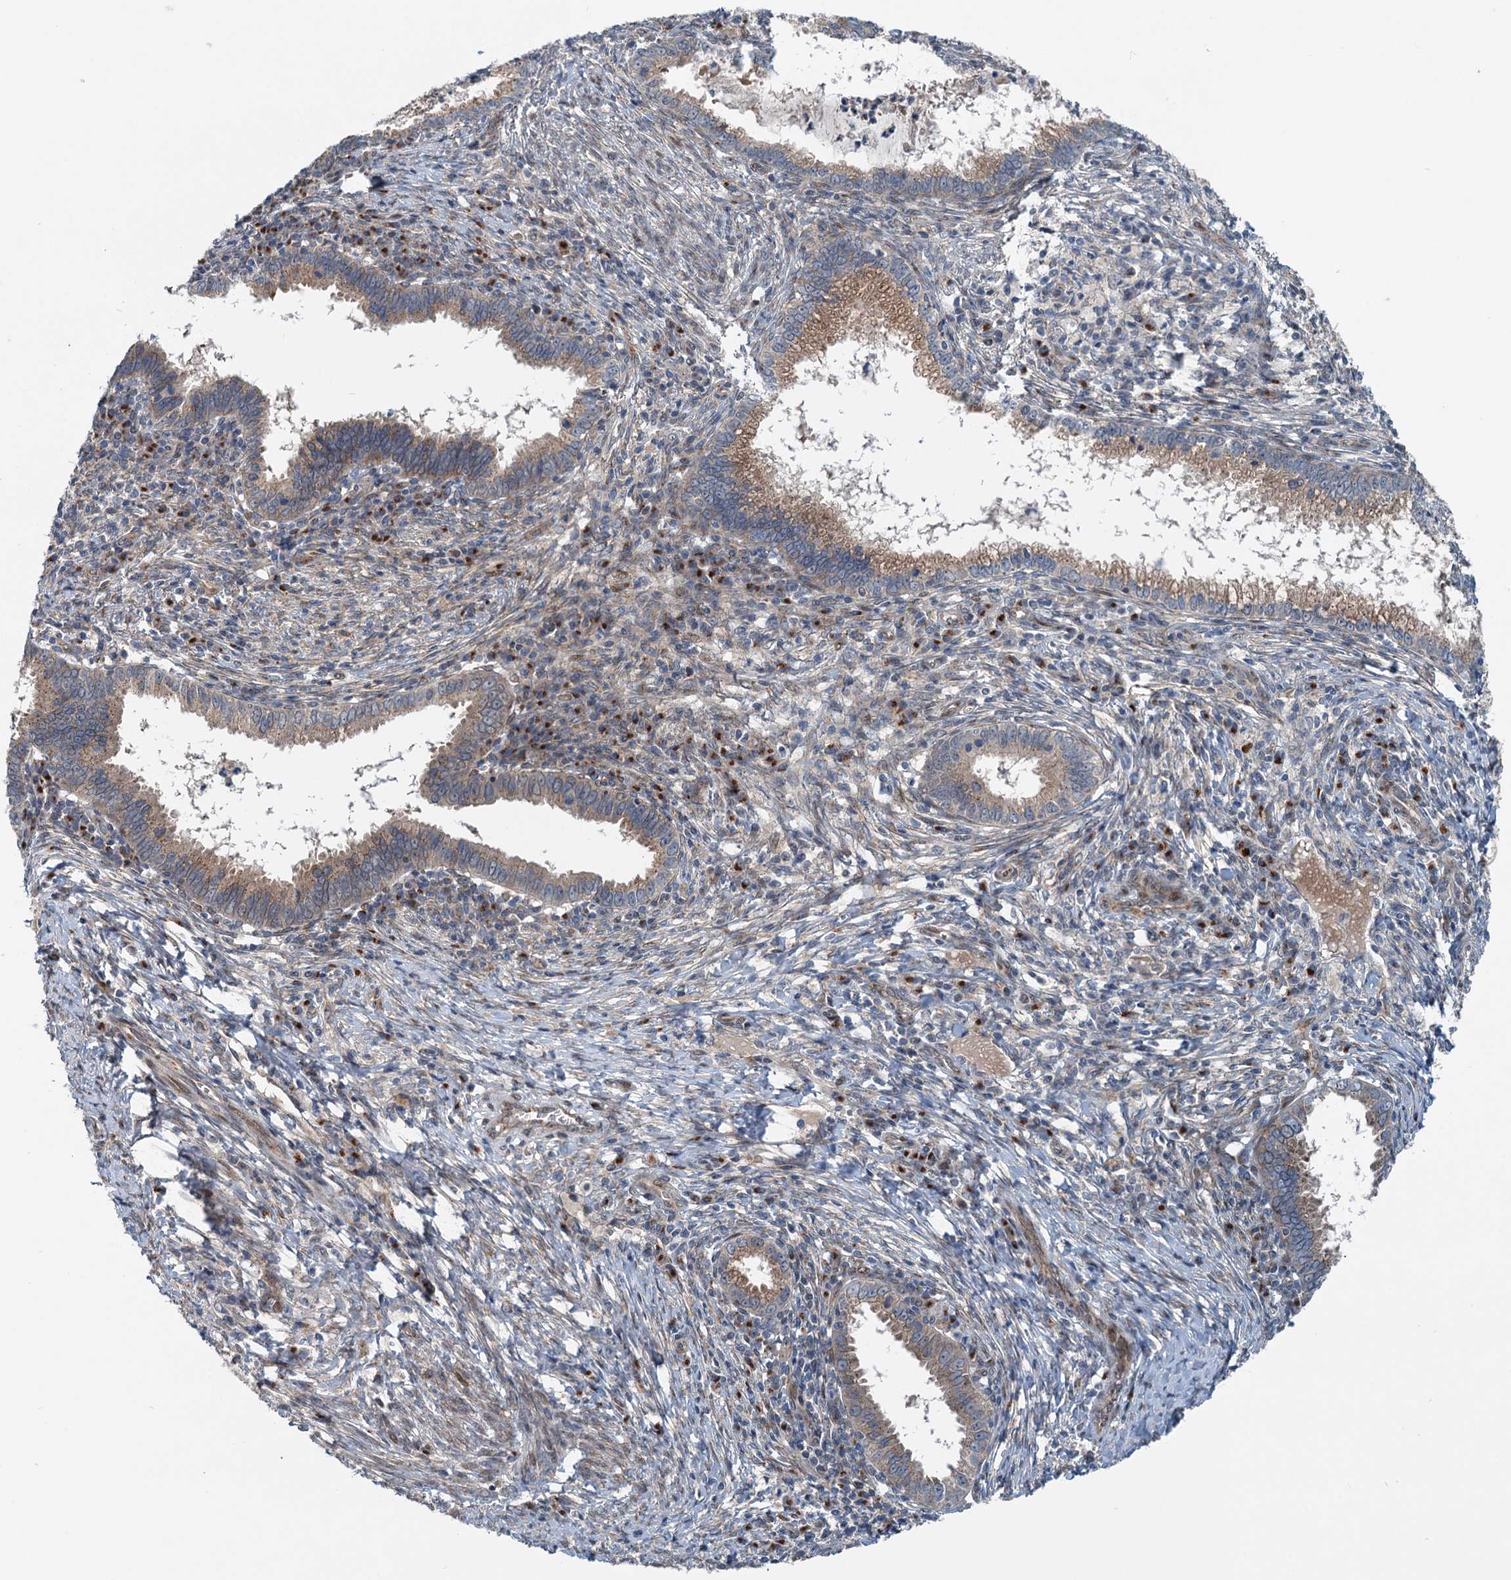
{"staining": {"intensity": "moderate", "quantity": ">75%", "location": "cytoplasmic/membranous"}, "tissue": "cervical cancer", "cell_type": "Tumor cells", "image_type": "cancer", "snomed": [{"axis": "morphology", "description": "Adenocarcinoma, NOS"}, {"axis": "topography", "description": "Cervix"}], "caption": "Moderate cytoplasmic/membranous positivity for a protein is present in approximately >75% of tumor cells of cervical cancer (adenocarcinoma) using immunohistochemistry (IHC).", "gene": "DYNC2I2", "patient": {"sex": "female", "age": 36}}